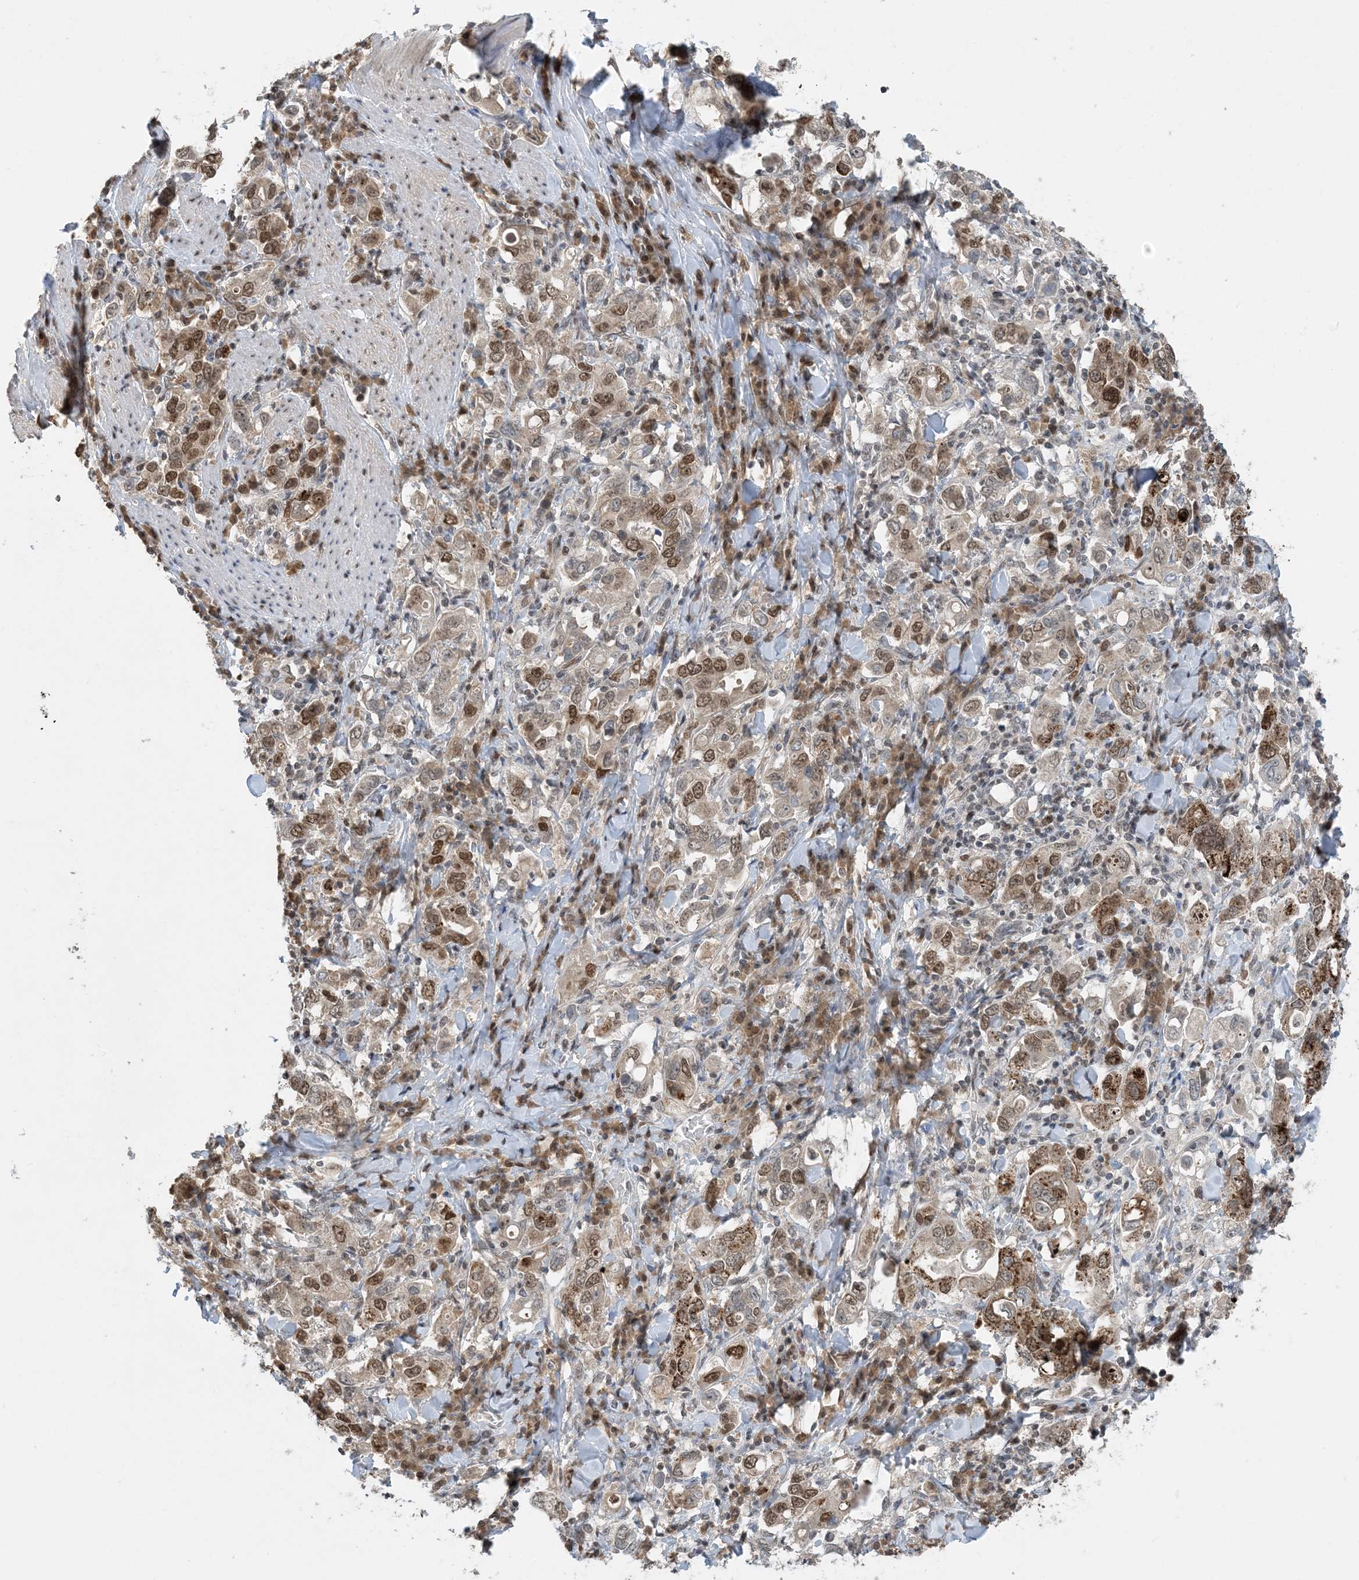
{"staining": {"intensity": "moderate", "quantity": ">75%", "location": "nuclear"}, "tissue": "stomach cancer", "cell_type": "Tumor cells", "image_type": "cancer", "snomed": [{"axis": "morphology", "description": "Adenocarcinoma, NOS"}, {"axis": "topography", "description": "Stomach, upper"}], "caption": "Stomach cancer (adenocarcinoma) stained with DAB IHC exhibits medium levels of moderate nuclear positivity in about >75% of tumor cells.", "gene": "ACYP2", "patient": {"sex": "male", "age": 62}}